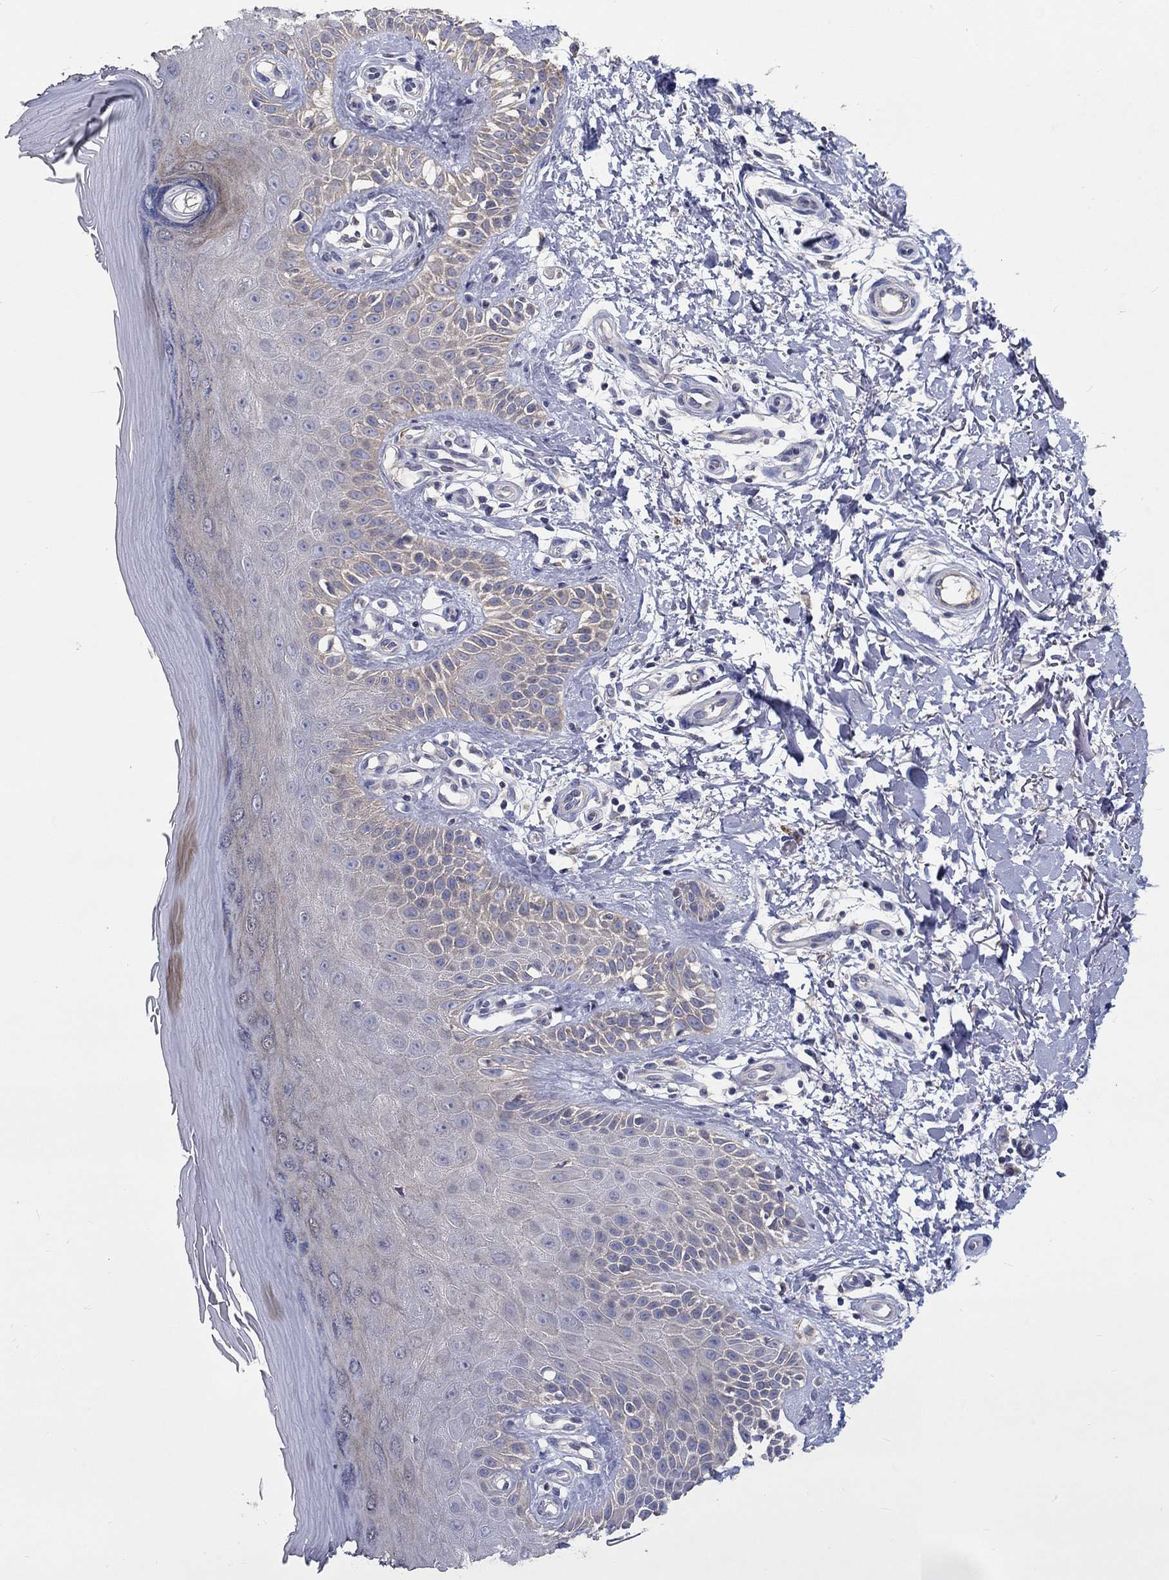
{"staining": {"intensity": "negative", "quantity": "none", "location": "none"}, "tissue": "skin", "cell_type": "Fibroblasts", "image_type": "normal", "snomed": [{"axis": "morphology", "description": "Normal tissue, NOS"}, {"axis": "morphology", "description": "Inflammation, NOS"}, {"axis": "morphology", "description": "Fibrosis, NOS"}, {"axis": "topography", "description": "Skin"}], "caption": "Immunohistochemical staining of normal skin displays no significant expression in fibroblasts. (DAB (3,3'-diaminobenzidine) IHC, high magnification).", "gene": "CHIT1", "patient": {"sex": "male", "age": 71}}